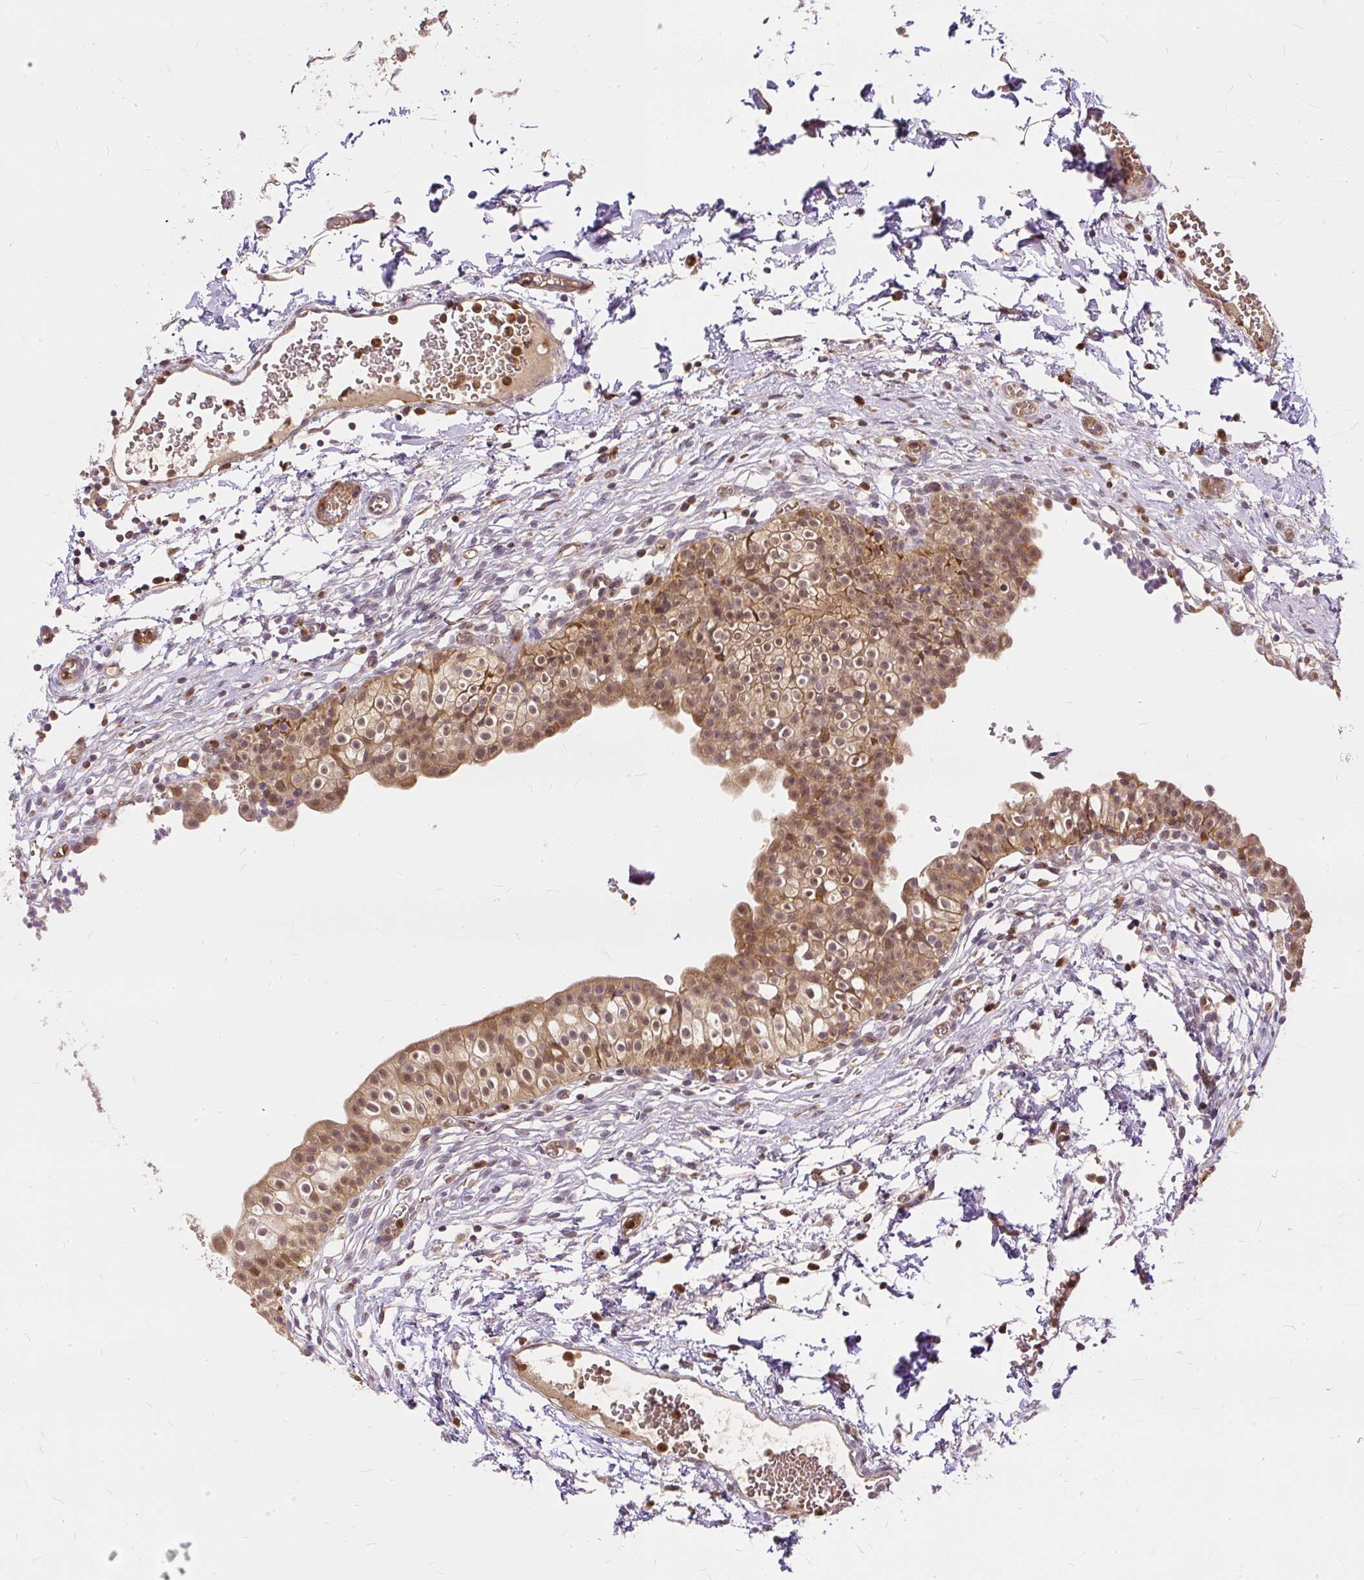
{"staining": {"intensity": "moderate", "quantity": ">75%", "location": "cytoplasmic/membranous,nuclear"}, "tissue": "urinary bladder", "cell_type": "Urothelial cells", "image_type": "normal", "snomed": [{"axis": "morphology", "description": "Normal tissue, NOS"}, {"axis": "topography", "description": "Urinary bladder"}, {"axis": "topography", "description": "Peripheral nerve tissue"}], "caption": "An immunohistochemistry micrograph of unremarkable tissue is shown. Protein staining in brown labels moderate cytoplasmic/membranous,nuclear positivity in urinary bladder within urothelial cells.", "gene": "AP5S1", "patient": {"sex": "male", "age": 55}}